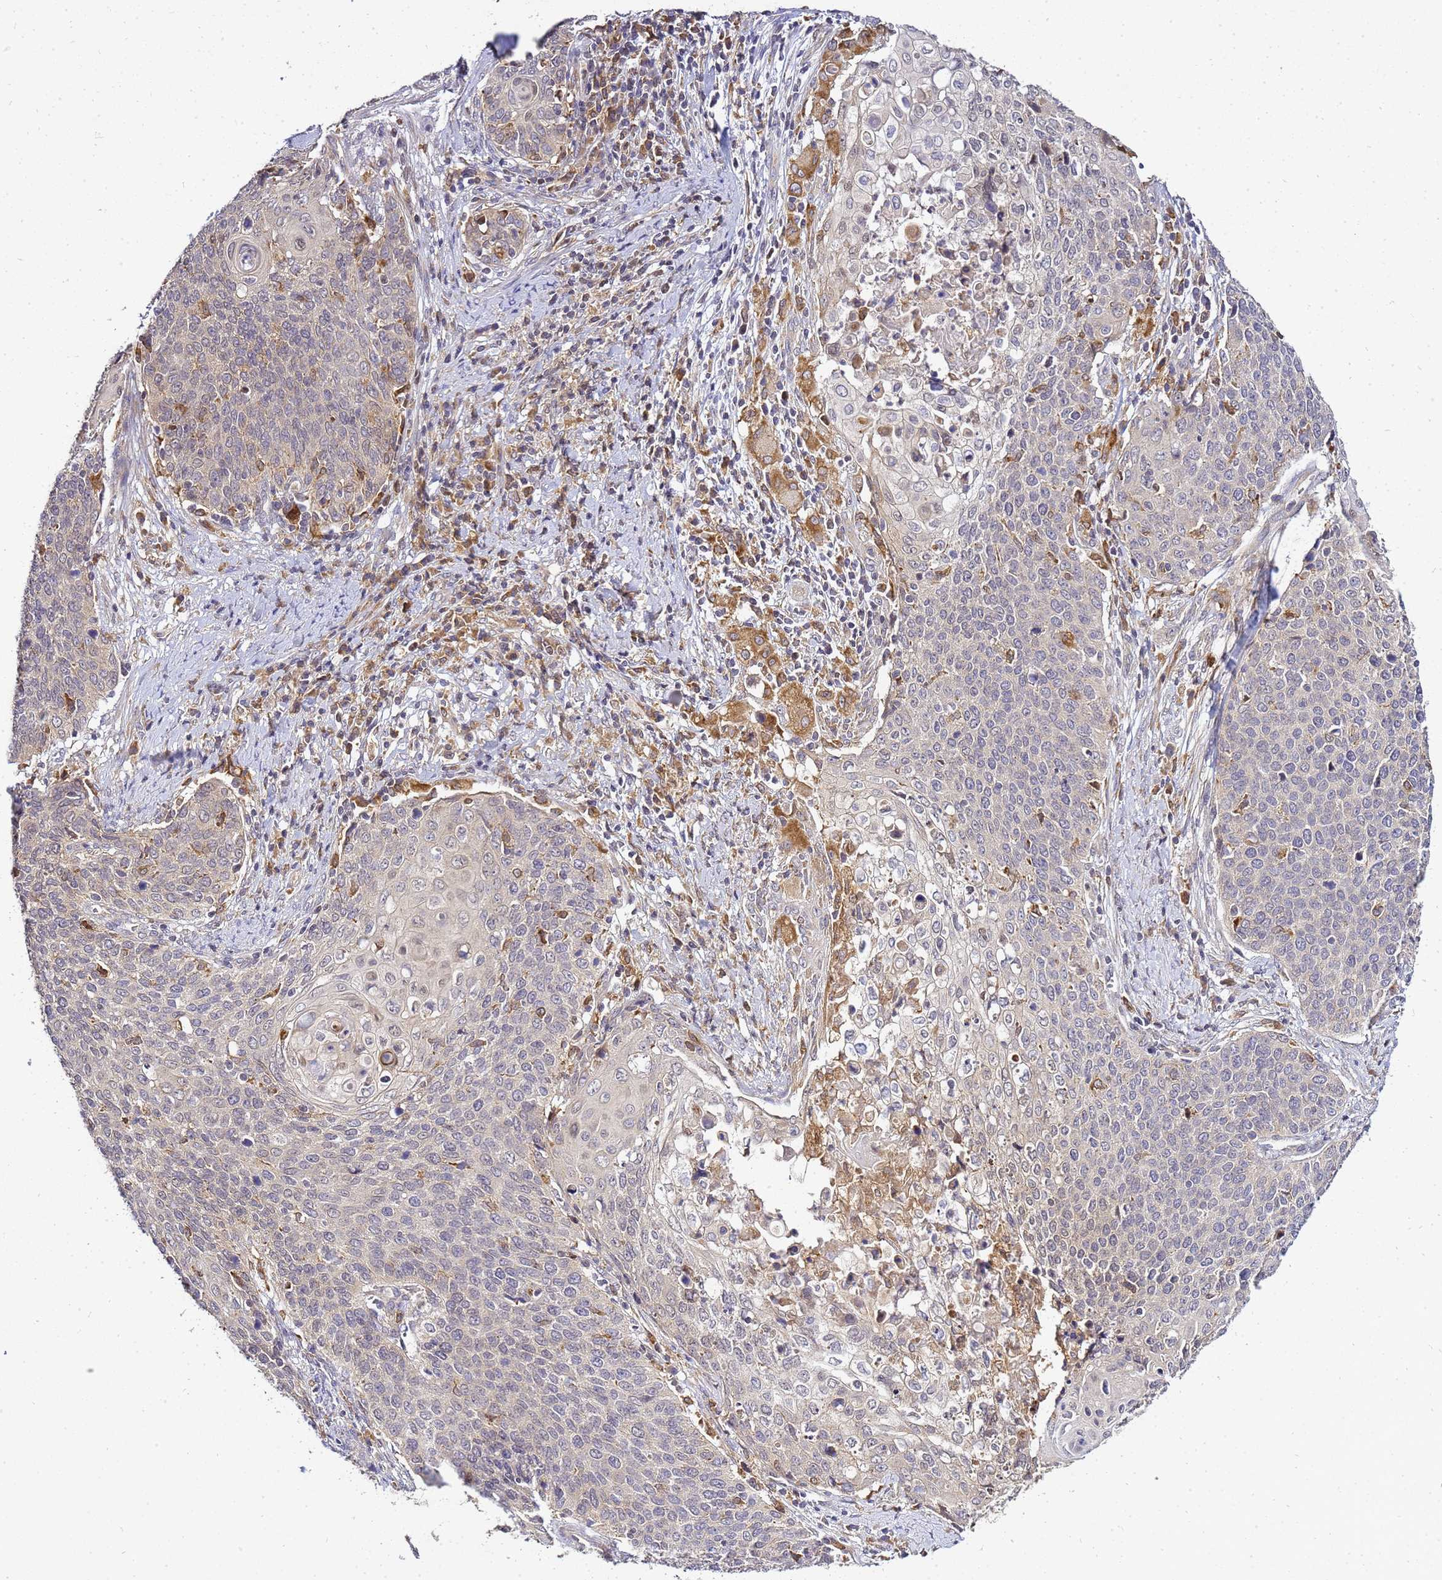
{"staining": {"intensity": "weak", "quantity": "<25%", "location": "cytoplasmic/membranous"}, "tissue": "cervical cancer", "cell_type": "Tumor cells", "image_type": "cancer", "snomed": [{"axis": "morphology", "description": "Squamous cell carcinoma, NOS"}, {"axis": "topography", "description": "Cervix"}], "caption": "A micrograph of human cervical cancer (squamous cell carcinoma) is negative for staining in tumor cells.", "gene": "ADPGK", "patient": {"sex": "female", "age": 39}}